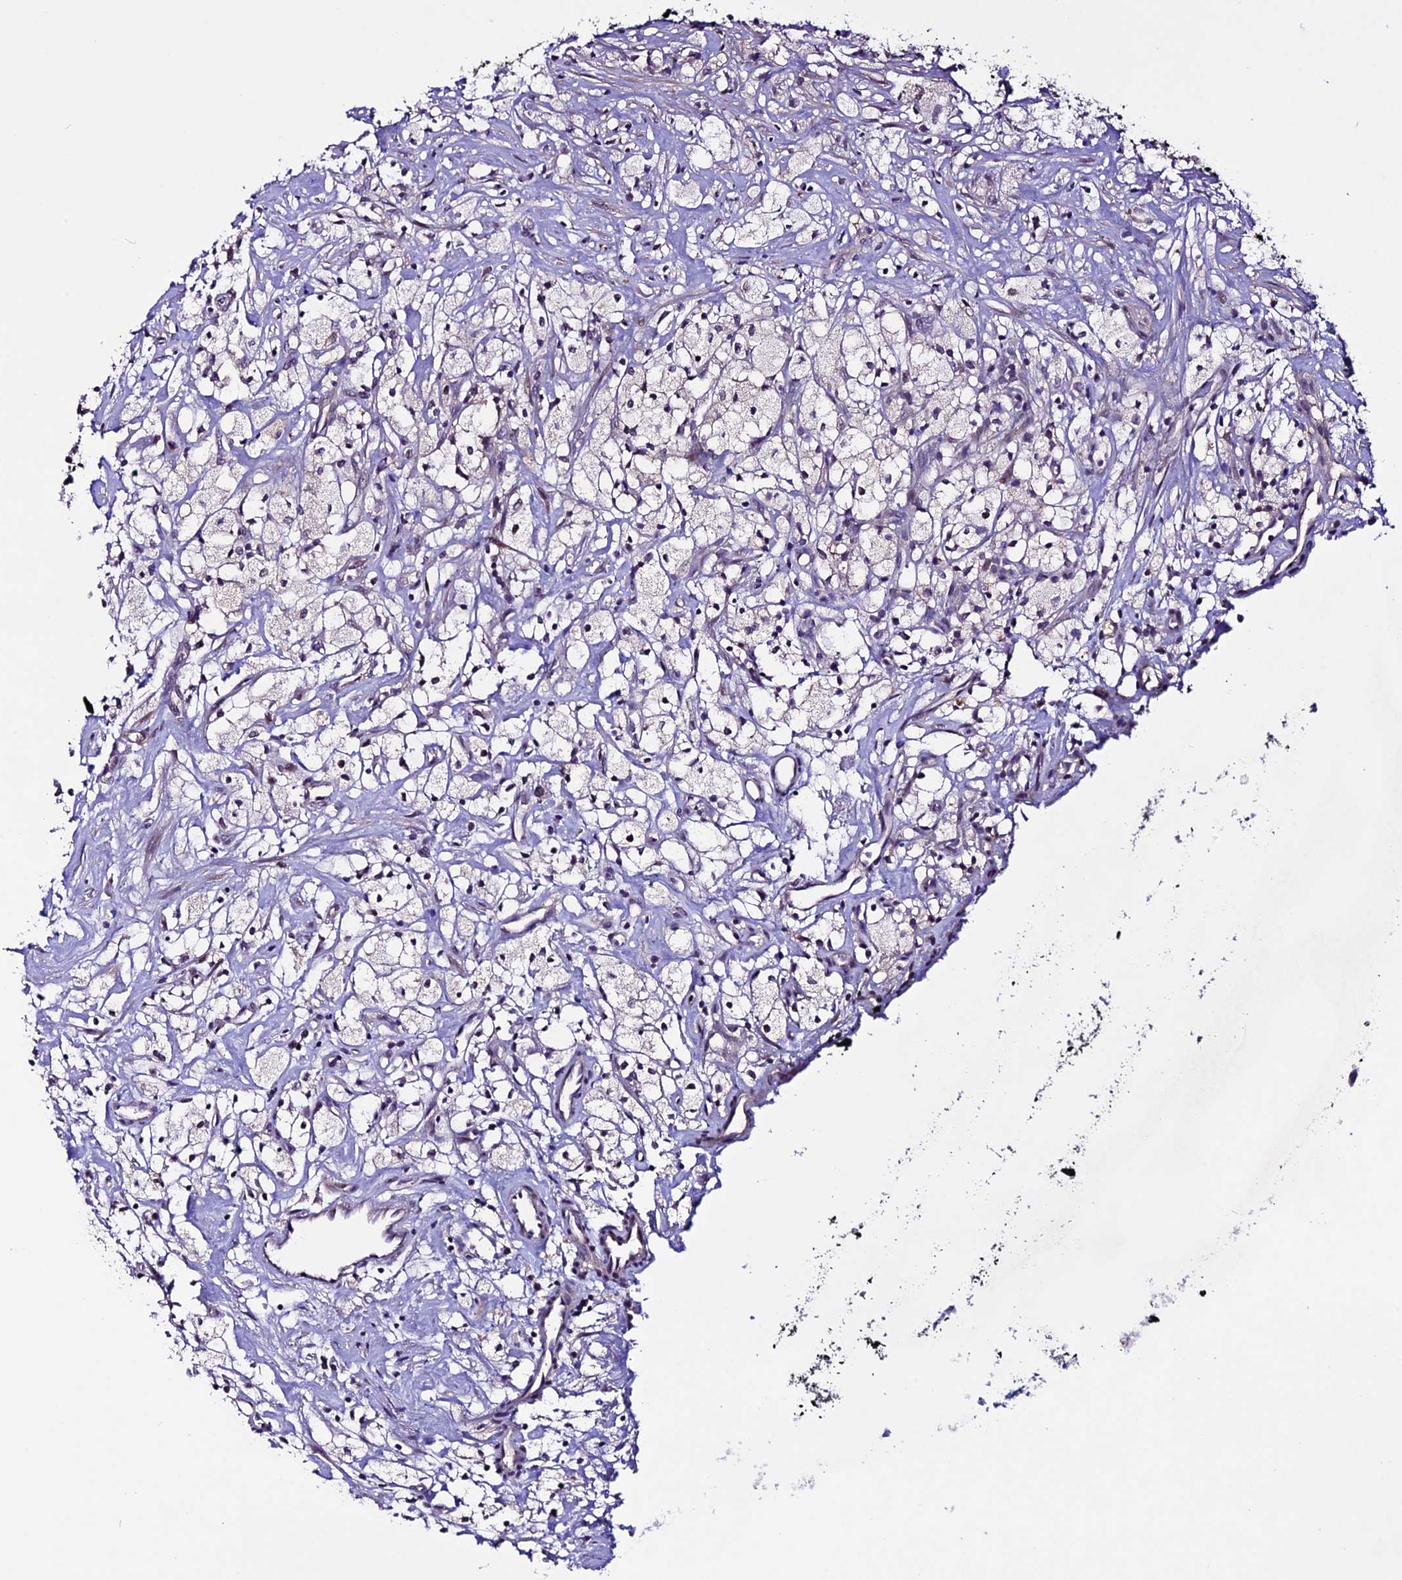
{"staining": {"intensity": "weak", "quantity": "<25%", "location": "nuclear"}, "tissue": "renal cancer", "cell_type": "Tumor cells", "image_type": "cancer", "snomed": [{"axis": "morphology", "description": "Adenocarcinoma, NOS"}, {"axis": "topography", "description": "Kidney"}], "caption": "Renal adenocarcinoma was stained to show a protein in brown. There is no significant expression in tumor cells. The staining was performed using DAB (3,3'-diaminobenzidine) to visualize the protein expression in brown, while the nuclei were stained in blue with hematoxylin (Magnification: 20x).", "gene": "XKR7", "patient": {"sex": "male", "age": 59}}